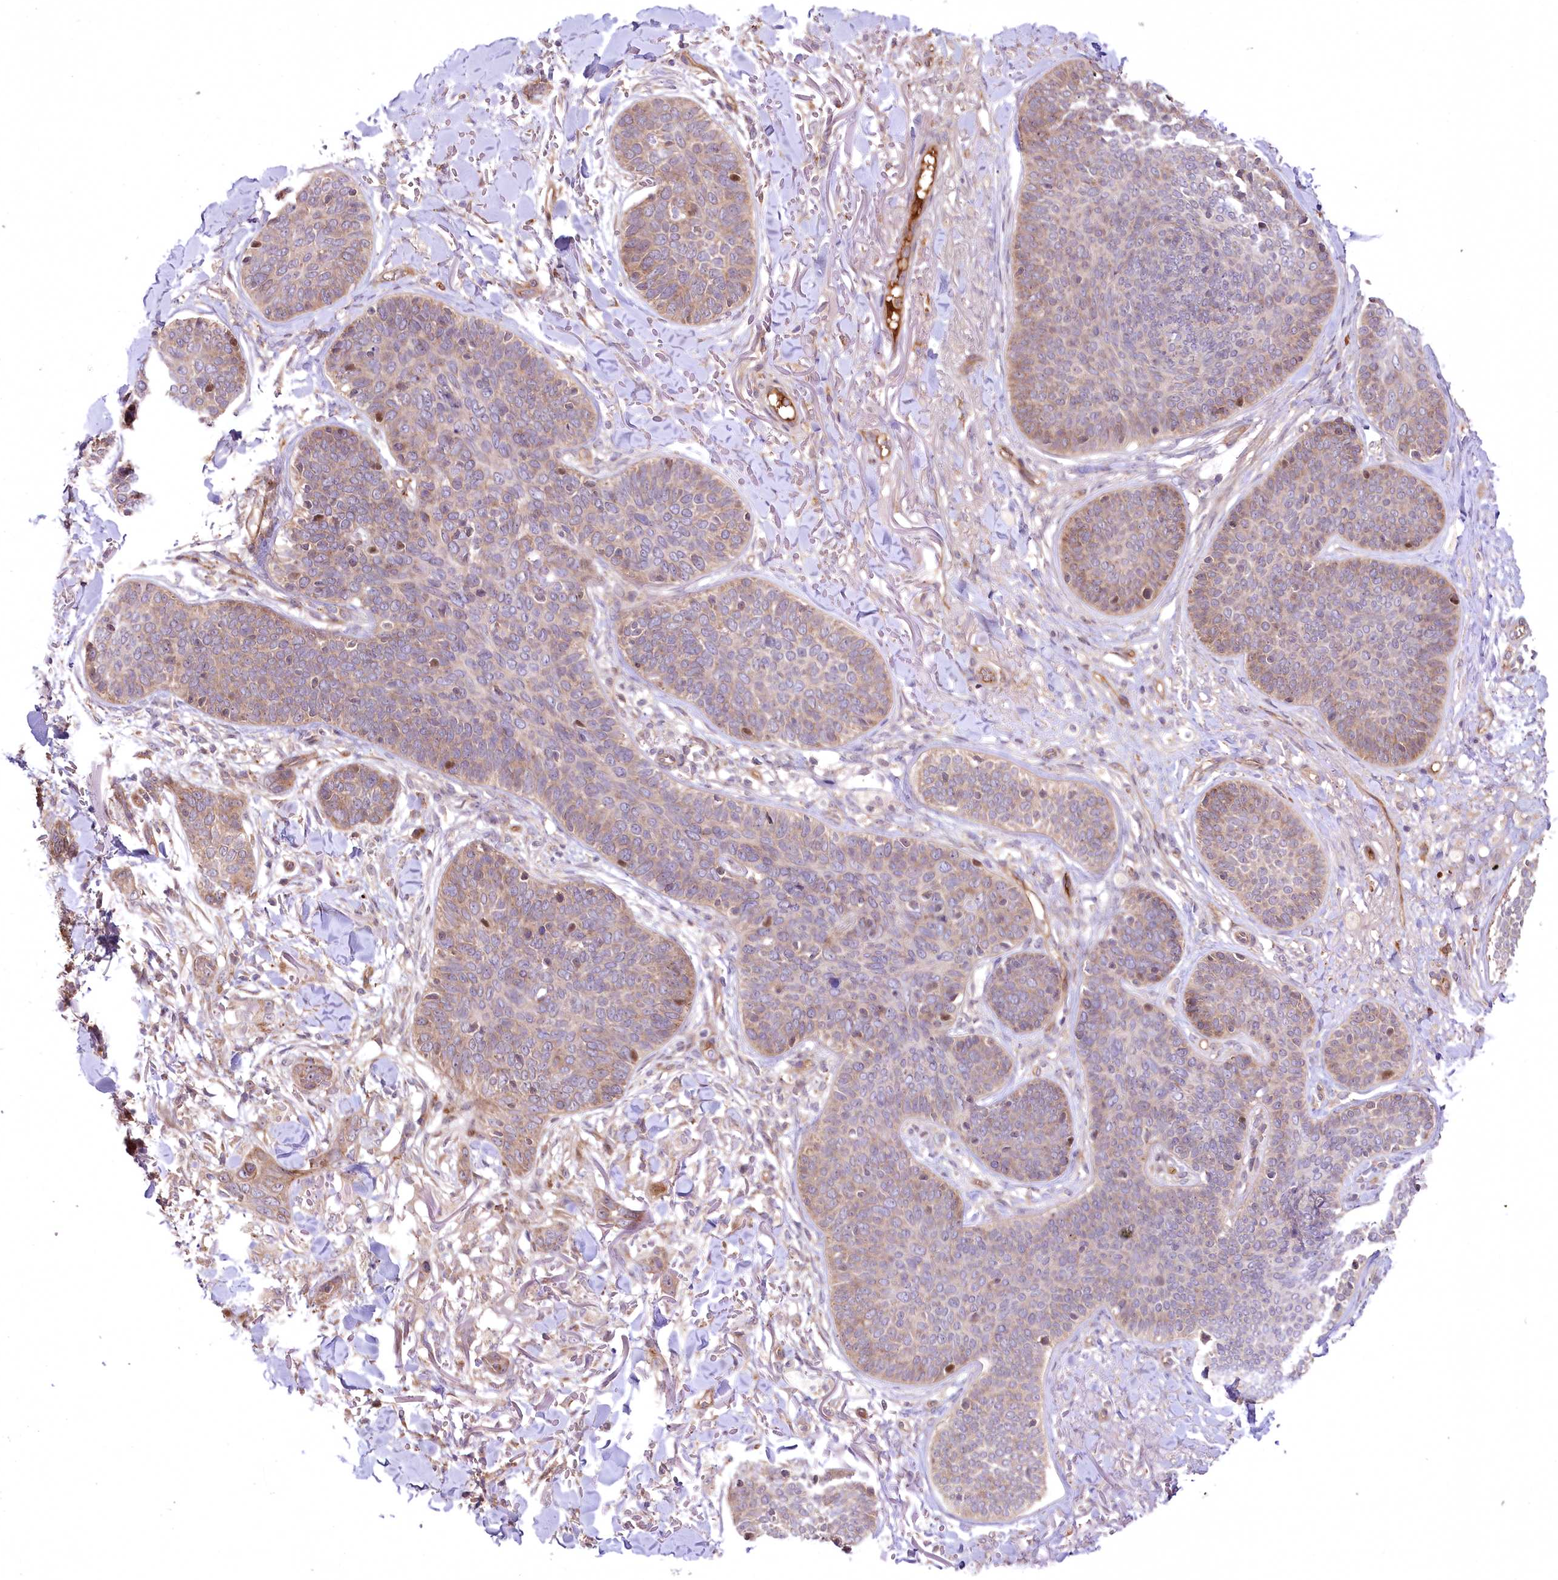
{"staining": {"intensity": "weak", "quantity": "25%-75%", "location": "cytoplasmic/membranous"}, "tissue": "skin cancer", "cell_type": "Tumor cells", "image_type": "cancer", "snomed": [{"axis": "morphology", "description": "Basal cell carcinoma"}, {"axis": "topography", "description": "Skin"}], "caption": "High-power microscopy captured an IHC image of skin cancer (basal cell carcinoma), revealing weak cytoplasmic/membranous expression in approximately 25%-75% of tumor cells.", "gene": "PSTK", "patient": {"sex": "male", "age": 85}}